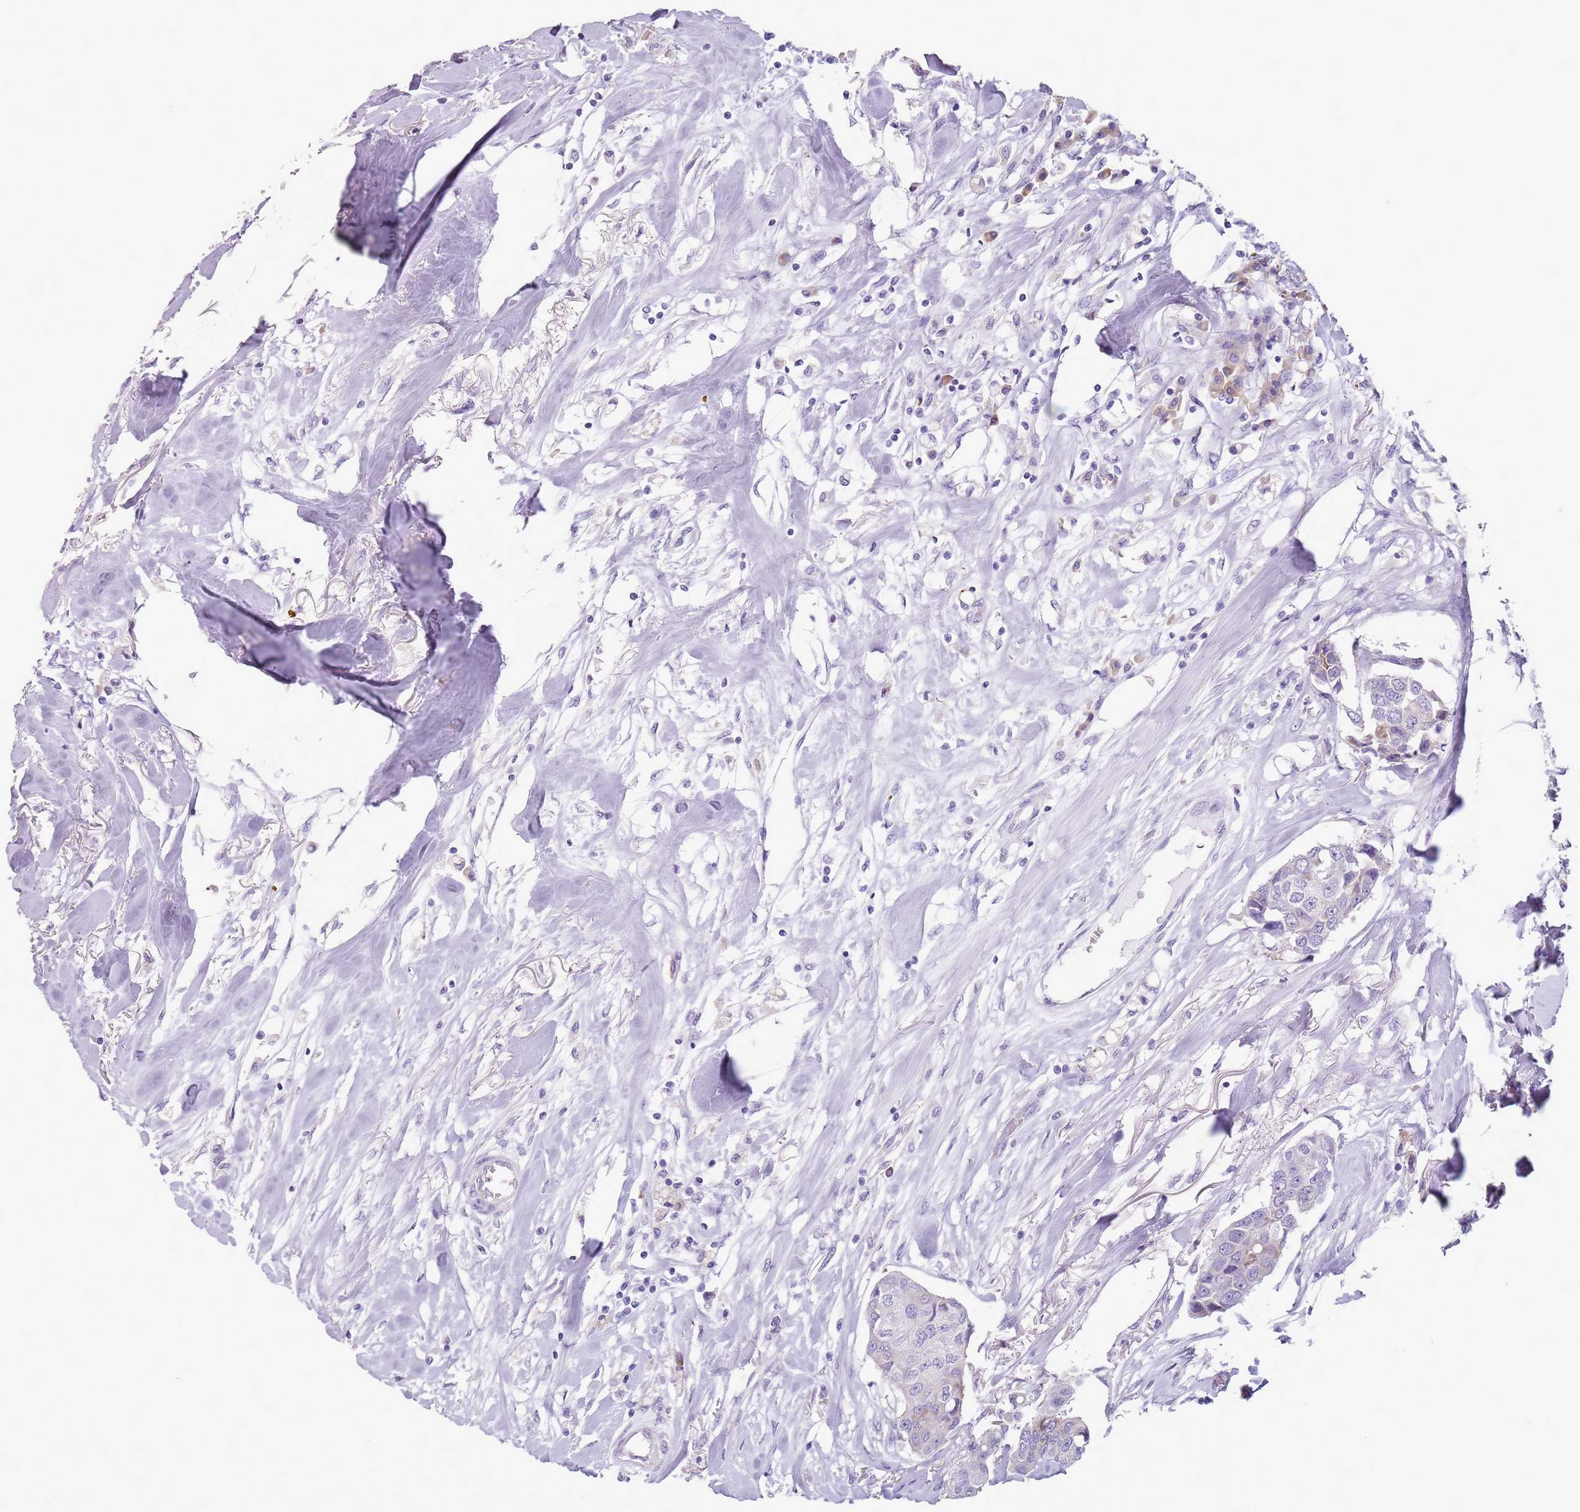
{"staining": {"intensity": "negative", "quantity": "none", "location": "none"}, "tissue": "breast cancer", "cell_type": "Tumor cells", "image_type": "cancer", "snomed": [{"axis": "morphology", "description": "Duct carcinoma"}, {"axis": "topography", "description": "Breast"}], "caption": "A micrograph of human breast cancer (intraductal carcinoma) is negative for staining in tumor cells.", "gene": "HYOU1", "patient": {"sex": "female", "age": 80}}